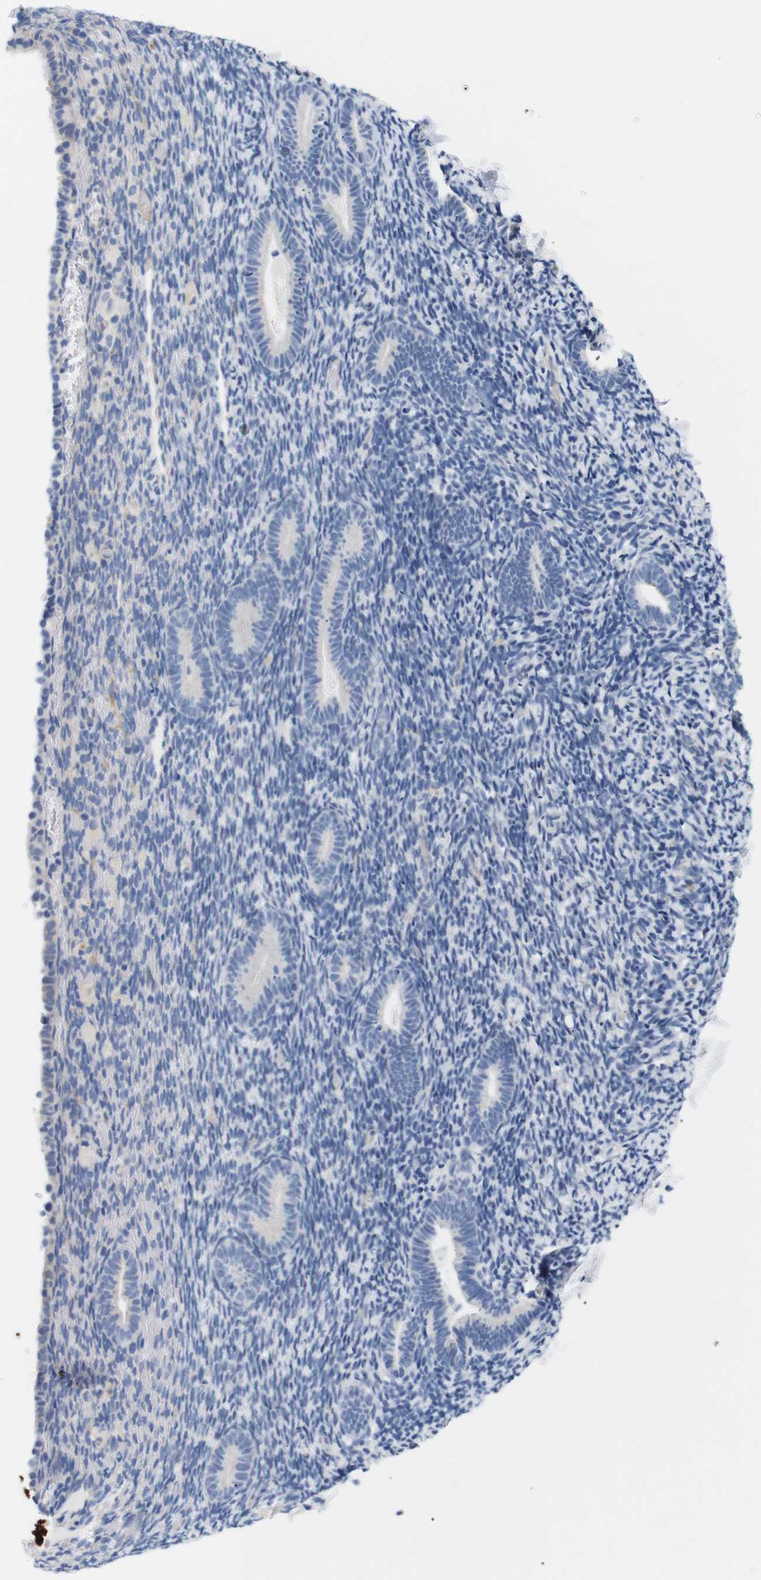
{"staining": {"intensity": "negative", "quantity": "none", "location": "none"}, "tissue": "endometrium", "cell_type": "Cells in endometrial stroma", "image_type": "normal", "snomed": [{"axis": "morphology", "description": "Normal tissue, NOS"}, {"axis": "topography", "description": "Endometrium"}], "caption": "Benign endometrium was stained to show a protein in brown. There is no significant positivity in cells in endometrial stroma.", "gene": "STMN3", "patient": {"sex": "female", "age": 51}}